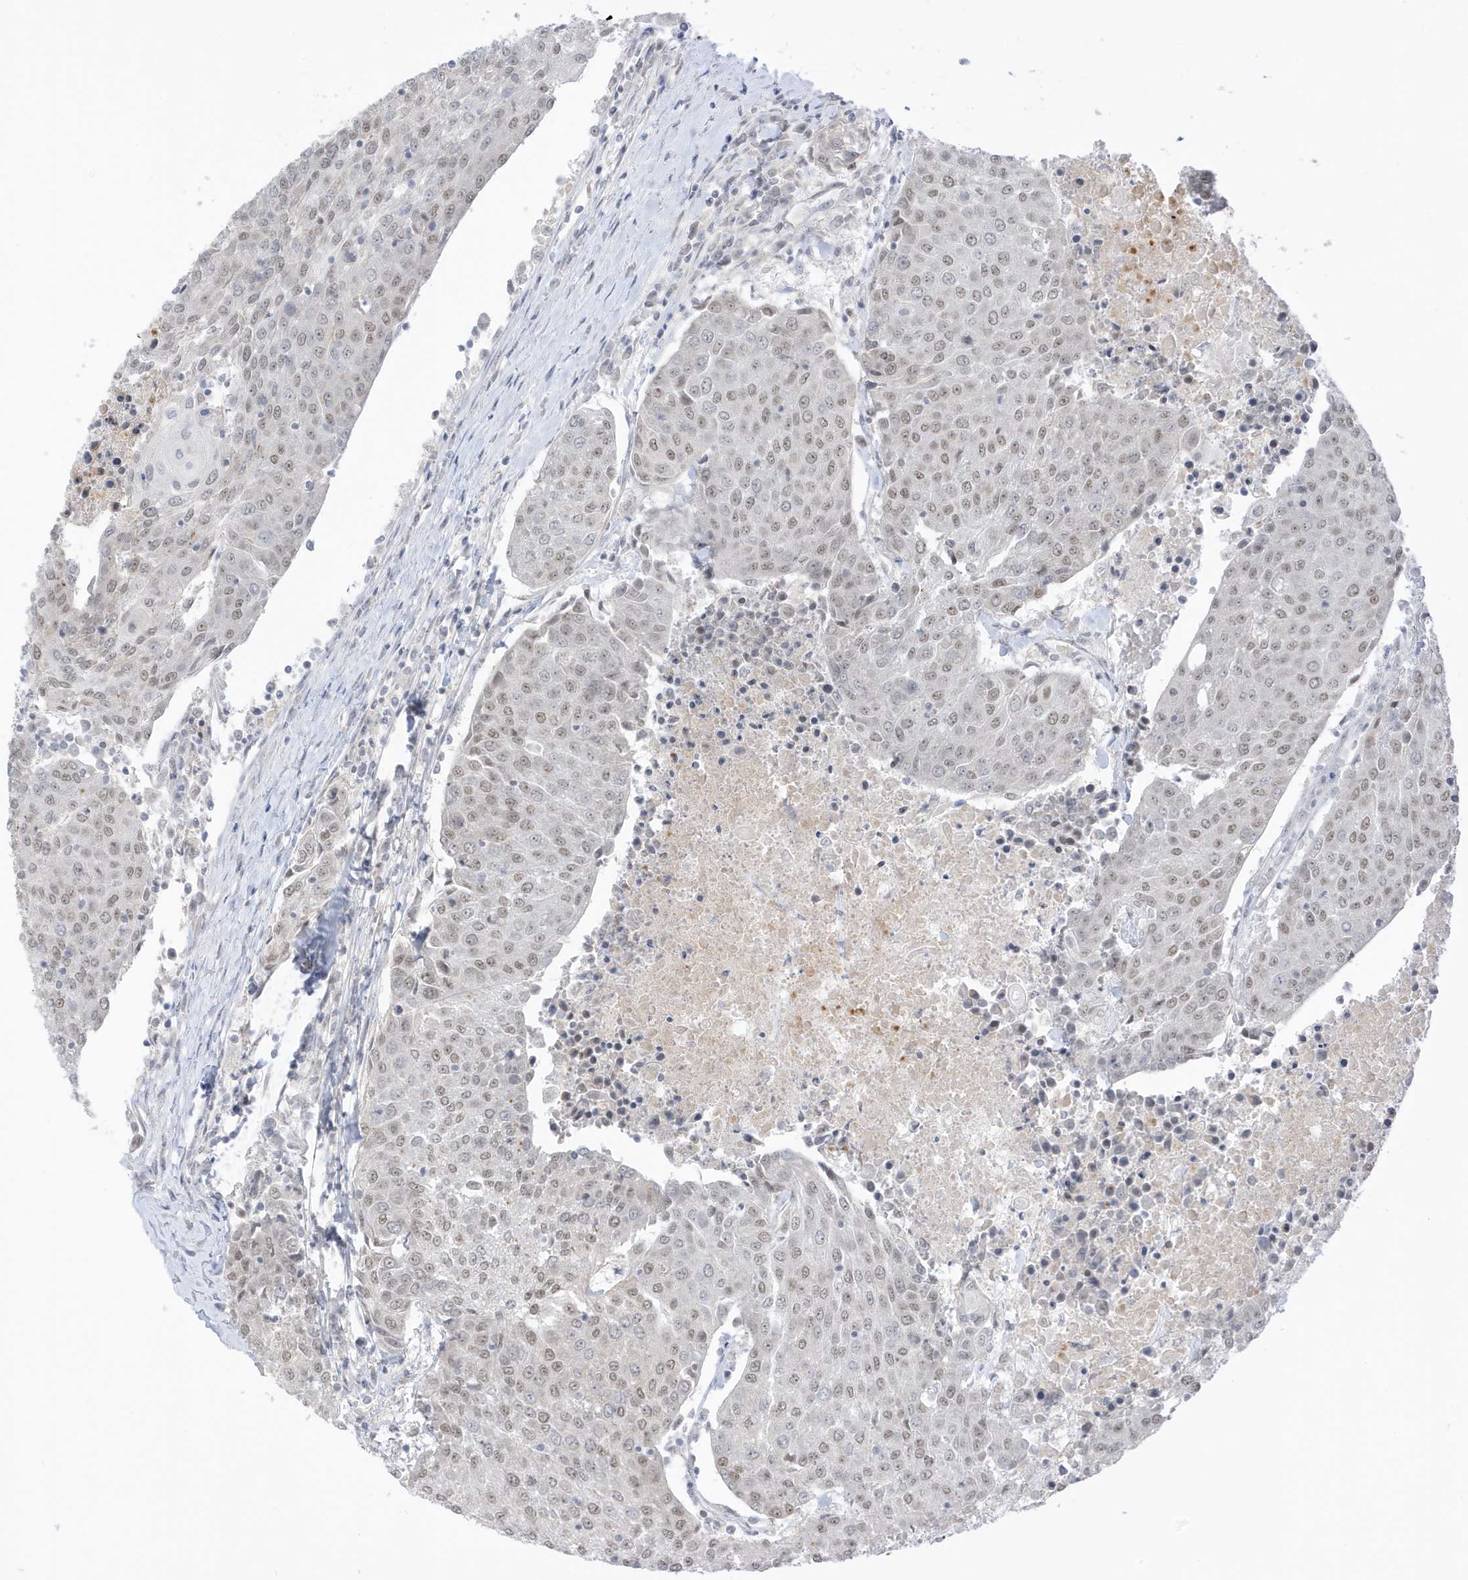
{"staining": {"intensity": "weak", "quantity": "<25%", "location": "nuclear"}, "tissue": "urothelial cancer", "cell_type": "Tumor cells", "image_type": "cancer", "snomed": [{"axis": "morphology", "description": "Urothelial carcinoma, High grade"}, {"axis": "topography", "description": "Urinary bladder"}], "caption": "An image of human urothelial carcinoma (high-grade) is negative for staining in tumor cells.", "gene": "MSL3", "patient": {"sex": "female", "age": 85}}